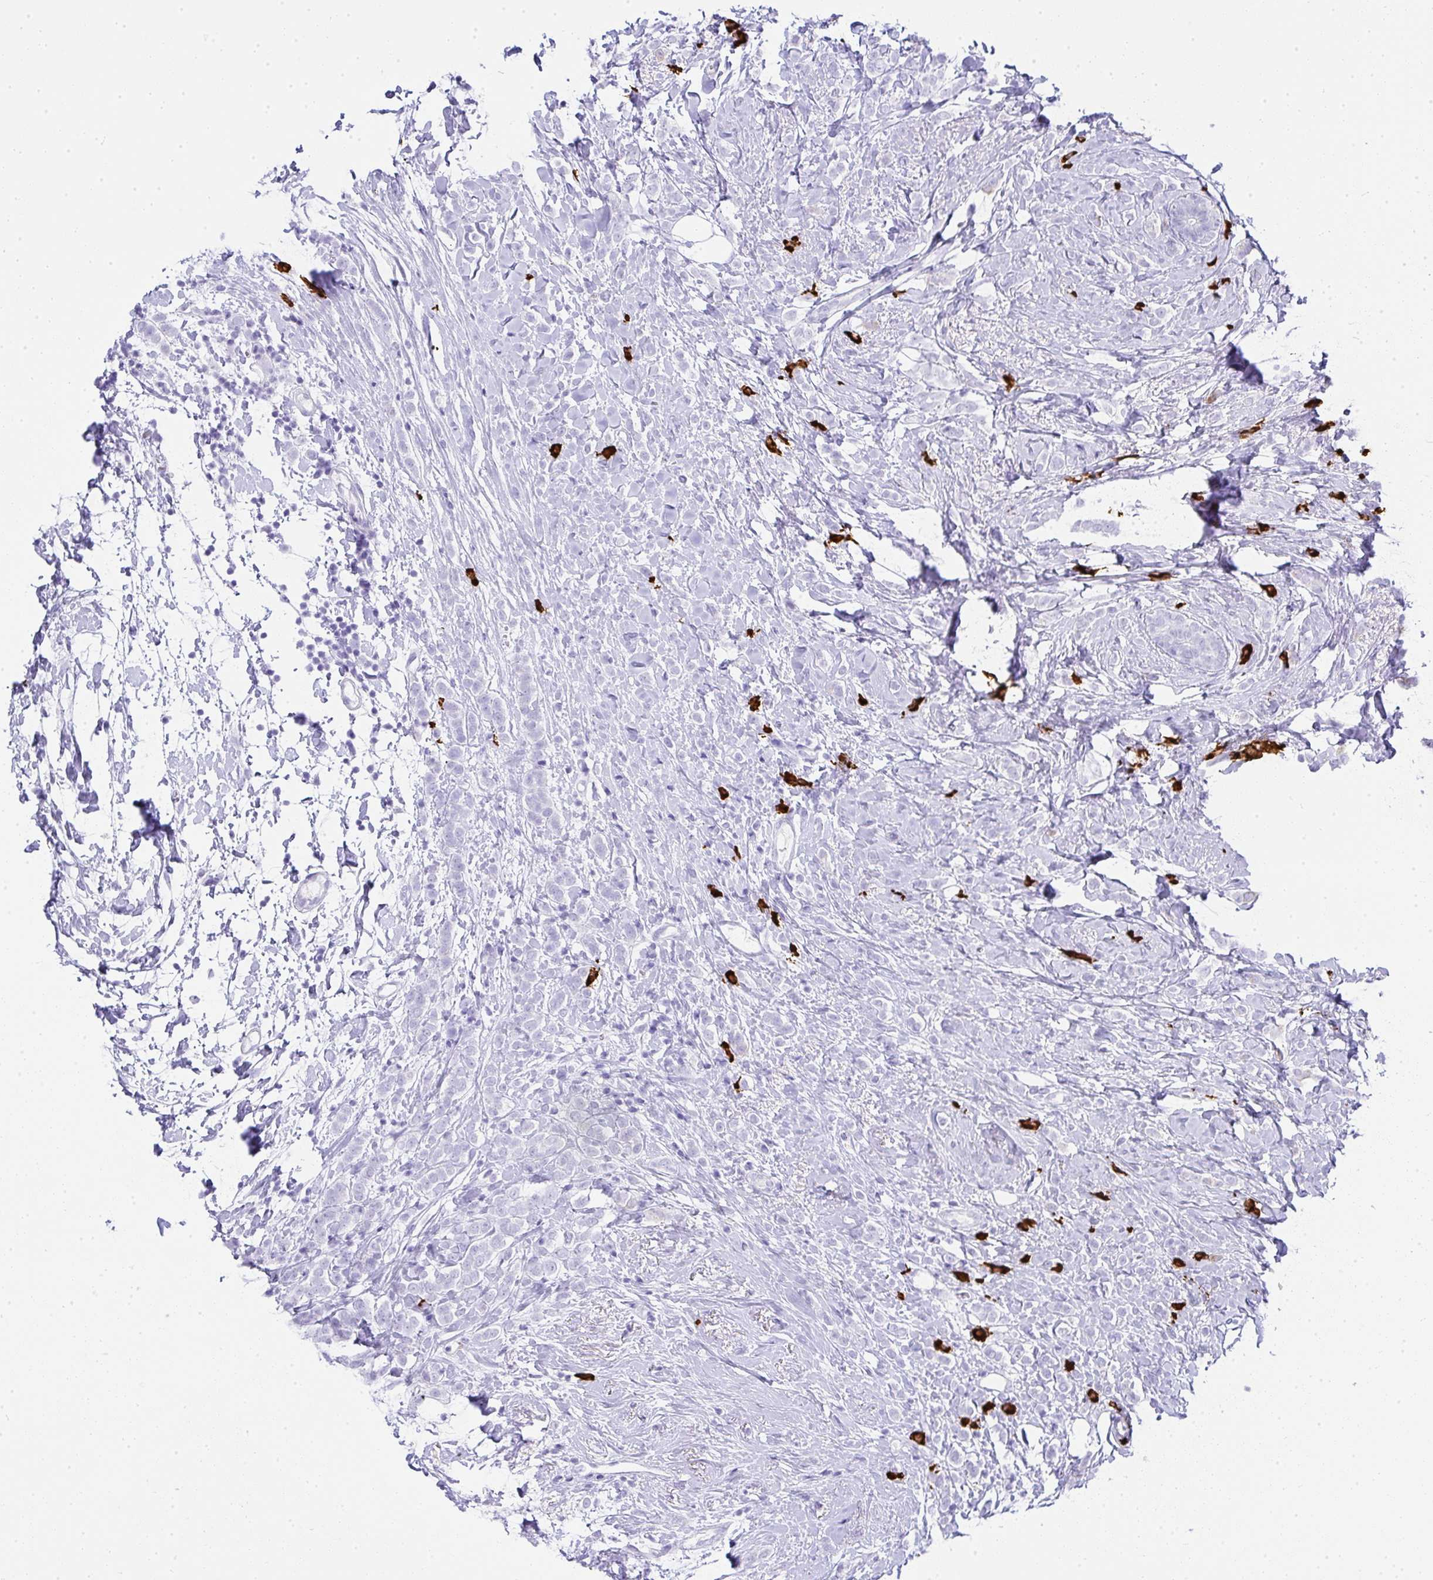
{"staining": {"intensity": "negative", "quantity": "none", "location": "none"}, "tissue": "breast cancer", "cell_type": "Tumor cells", "image_type": "cancer", "snomed": [{"axis": "morphology", "description": "Lobular carcinoma"}, {"axis": "topography", "description": "Breast"}], "caption": "This is a histopathology image of immunohistochemistry (IHC) staining of breast cancer, which shows no positivity in tumor cells.", "gene": "CDADC1", "patient": {"sex": "female", "age": 49}}